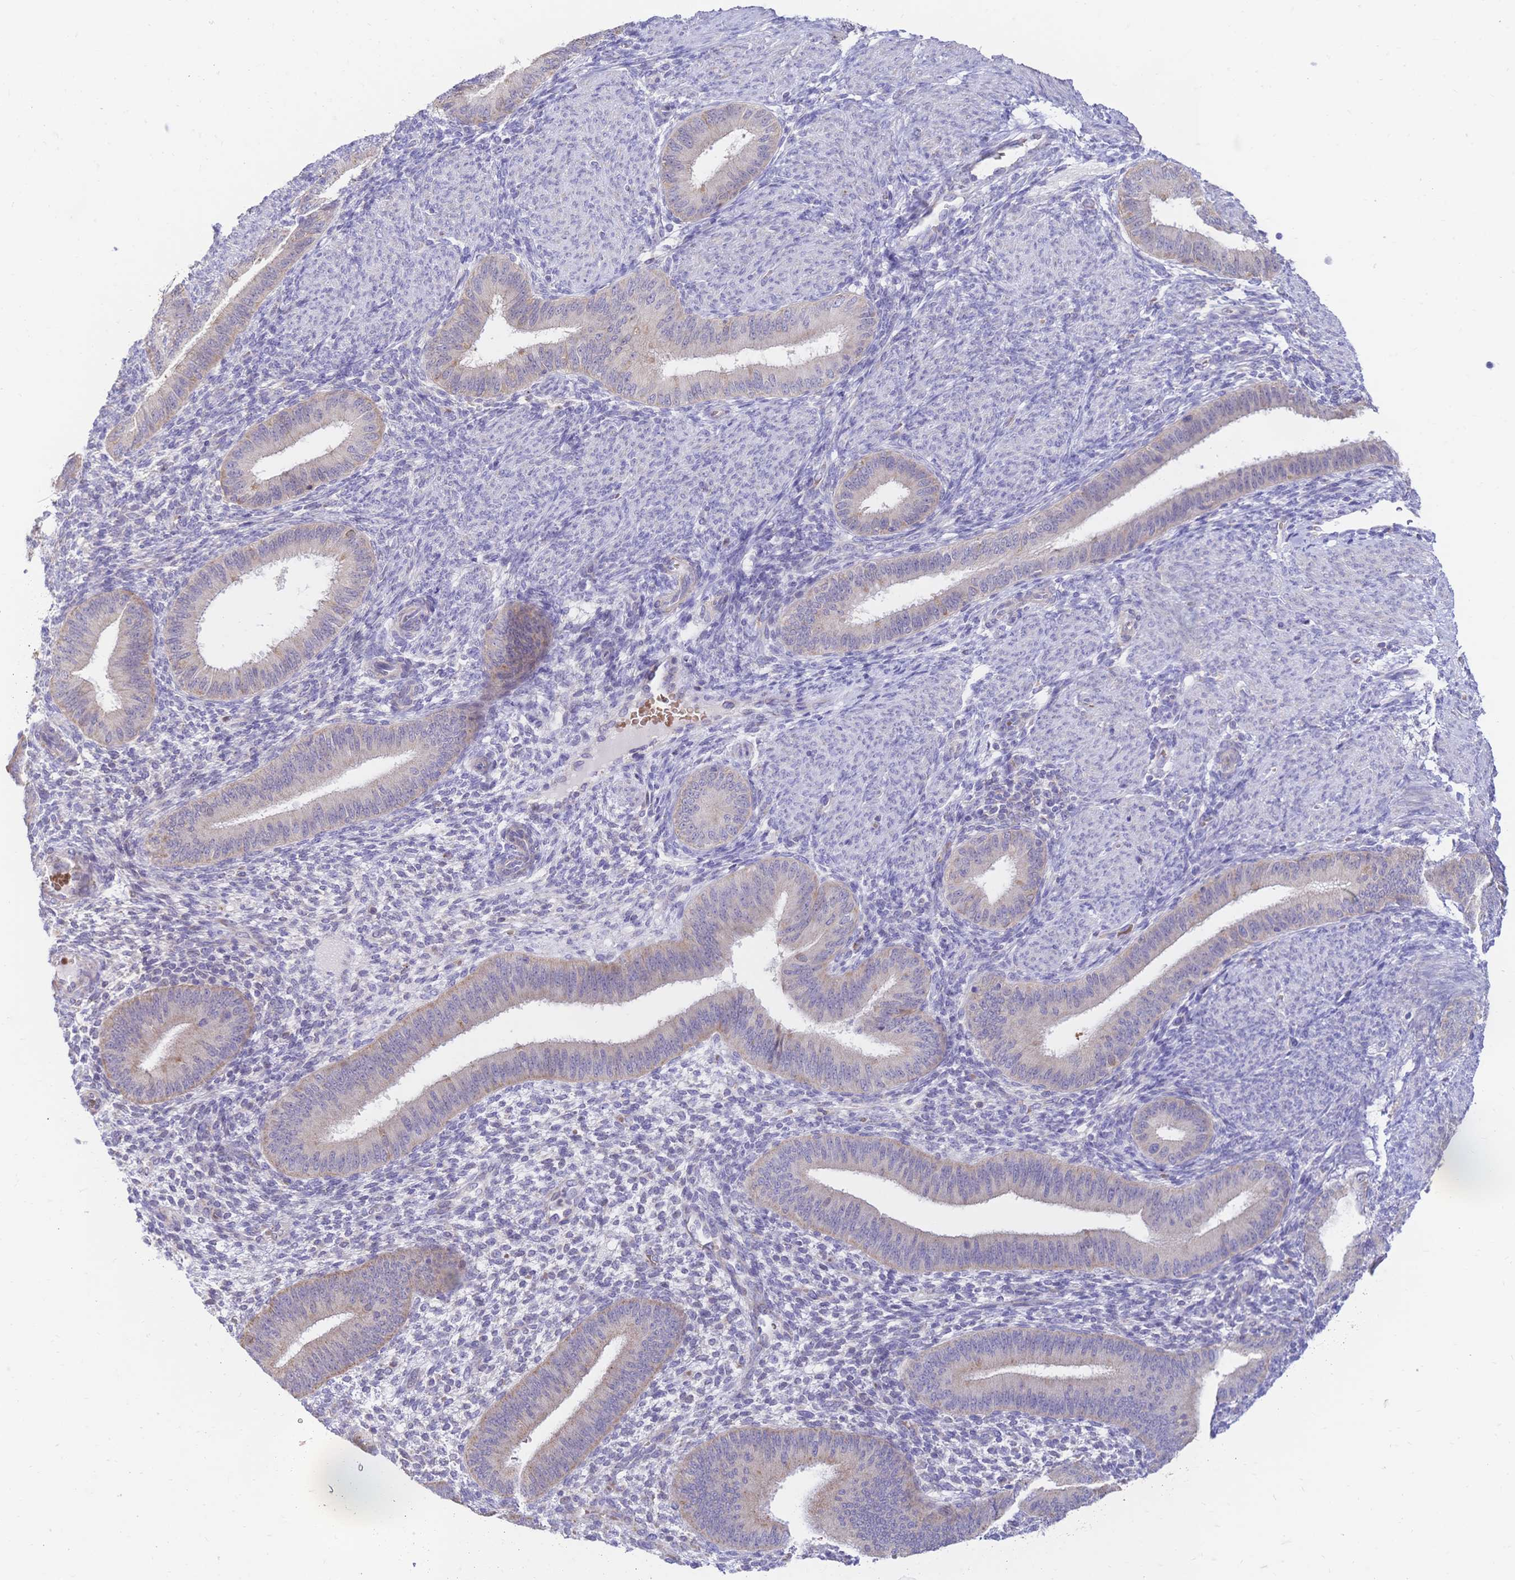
{"staining": {"intensity": "negative", "quantity": "none", "location": "none"}, "tissue": "endometrium", "cell_type": "Cells in endometrial stroma", "image_type": "normal", "snomed": [{"axis": "morphology", "description": "Normal tissue, NOS"}, {"axis": "topography", "description": "Endometrium"}], "caption": "DAB (3,3'-diaminobenzidine) immunohistochemical staining of benign human endometrium shows no significant staining in cells in endometrial stroma.", "gene": "CLEC18A", "patient": {"sex": "female", "age": 39}}